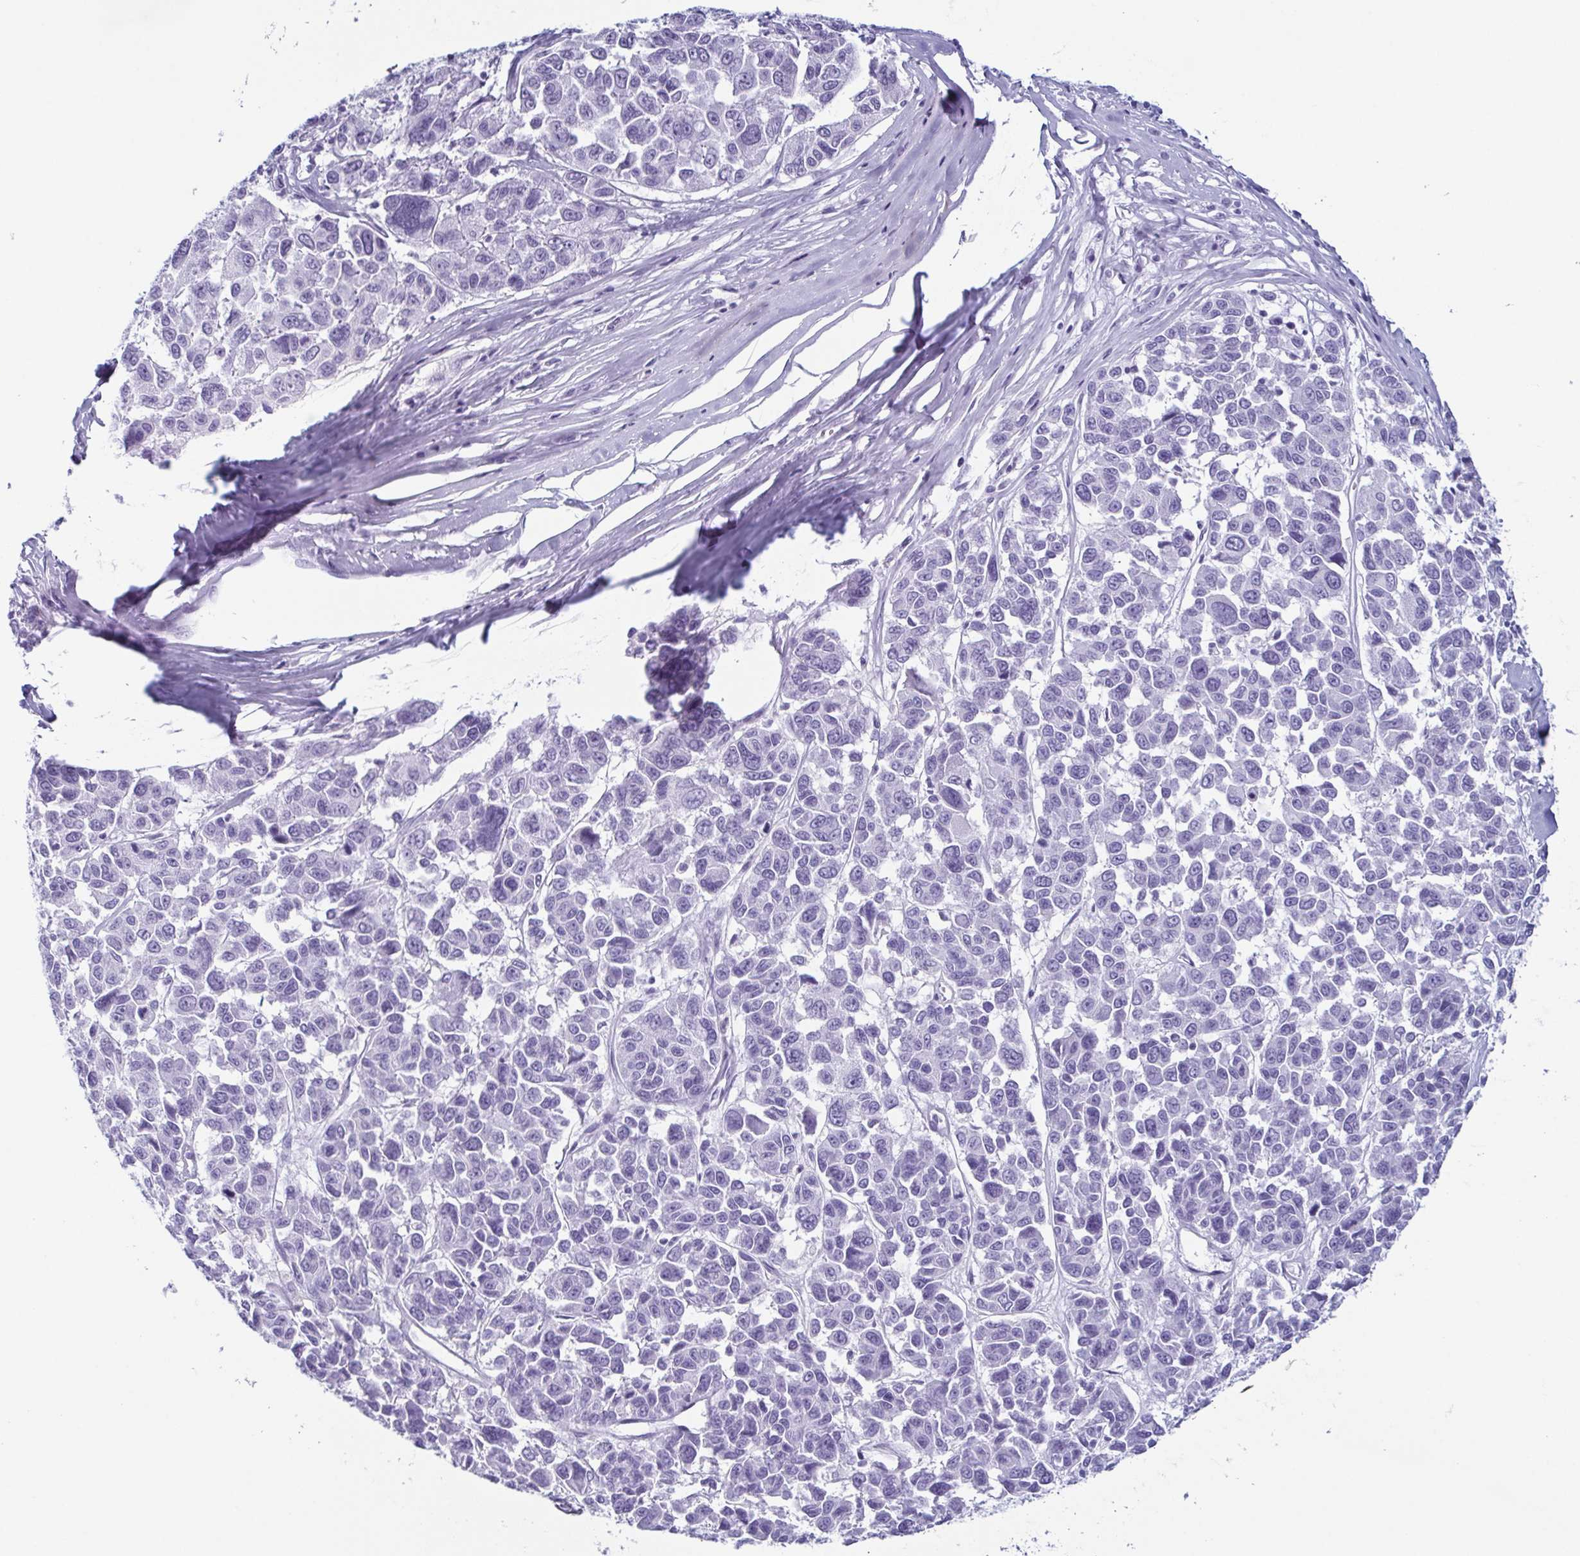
{"staining": {"intensity": "negative", "quantity": "none", "location": "none"}, "tissue": "melanoma", "cell_type": "Tumor cells", "image_type": "cancer", "snomed": [{"axis": "morphology", "description": "Malignant melanoma, NOS"}, {"axis": "topography", "description": "Skin"}], "caption": "Tumor cells are negative for protein expression in human malignant melanoma.", "gene": "ENKUR", "patient": {"sex": "female", "age": 66}}